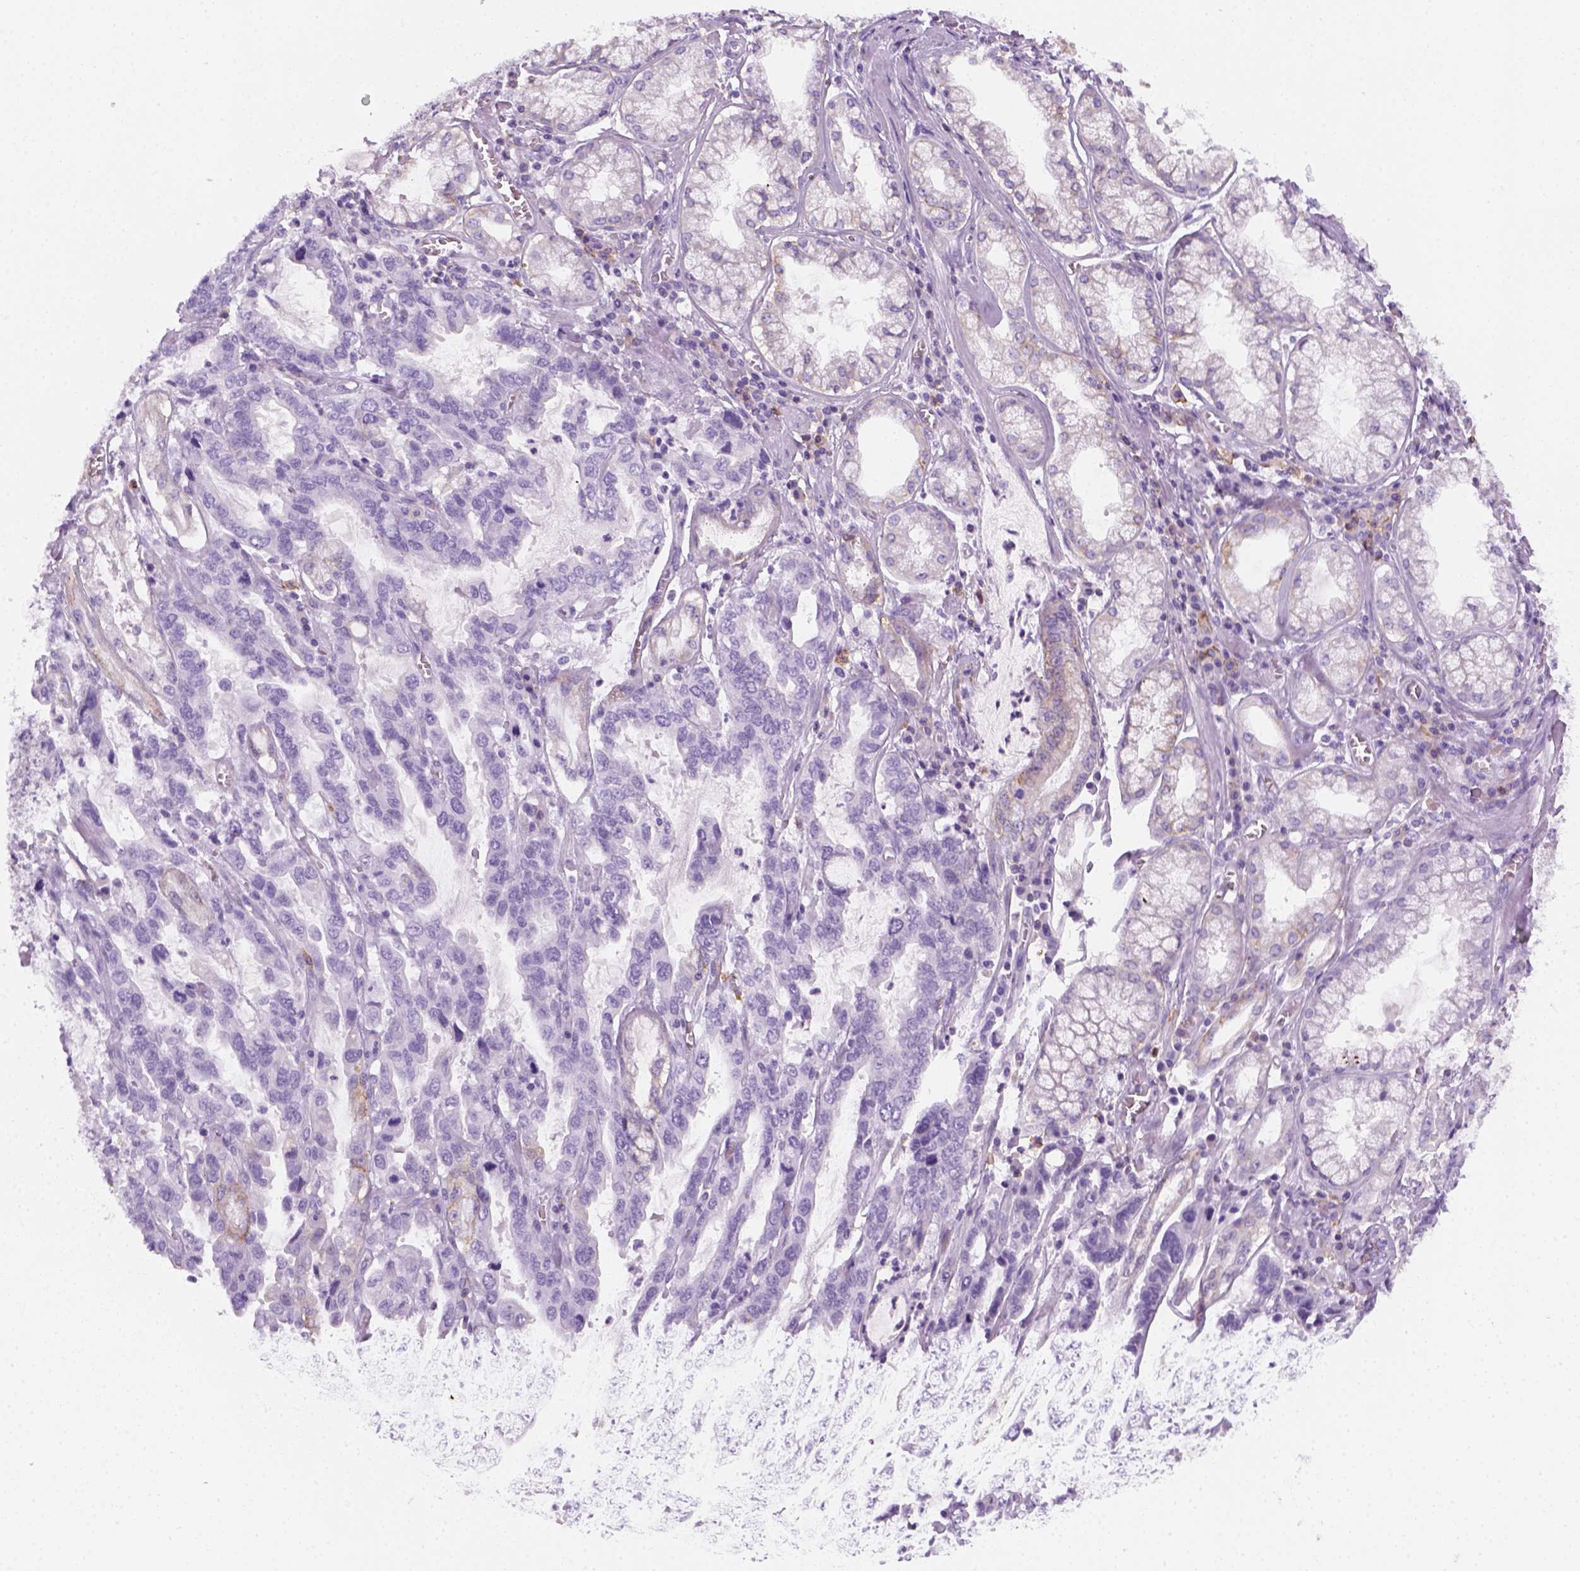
{"staining": {"intensity": "negative", "quantity": "none", "location": "none"}, "tissue": "stomach cancer", "cell_type": "Tumor cells", "image_type": "cancer", "snomed": [{"axis": "morphology", "description": "Adenocarcinoma, NOS"}, {"axis": "topography", "description": "Stomach, lower"}], "caption": "This is an immunohistochemistry photomicrograph of human stomach adenocarcinoma. There is no expression in tumor cells.", "gene": "AQP3", "patient": {"sex": "female", "age": 76}}